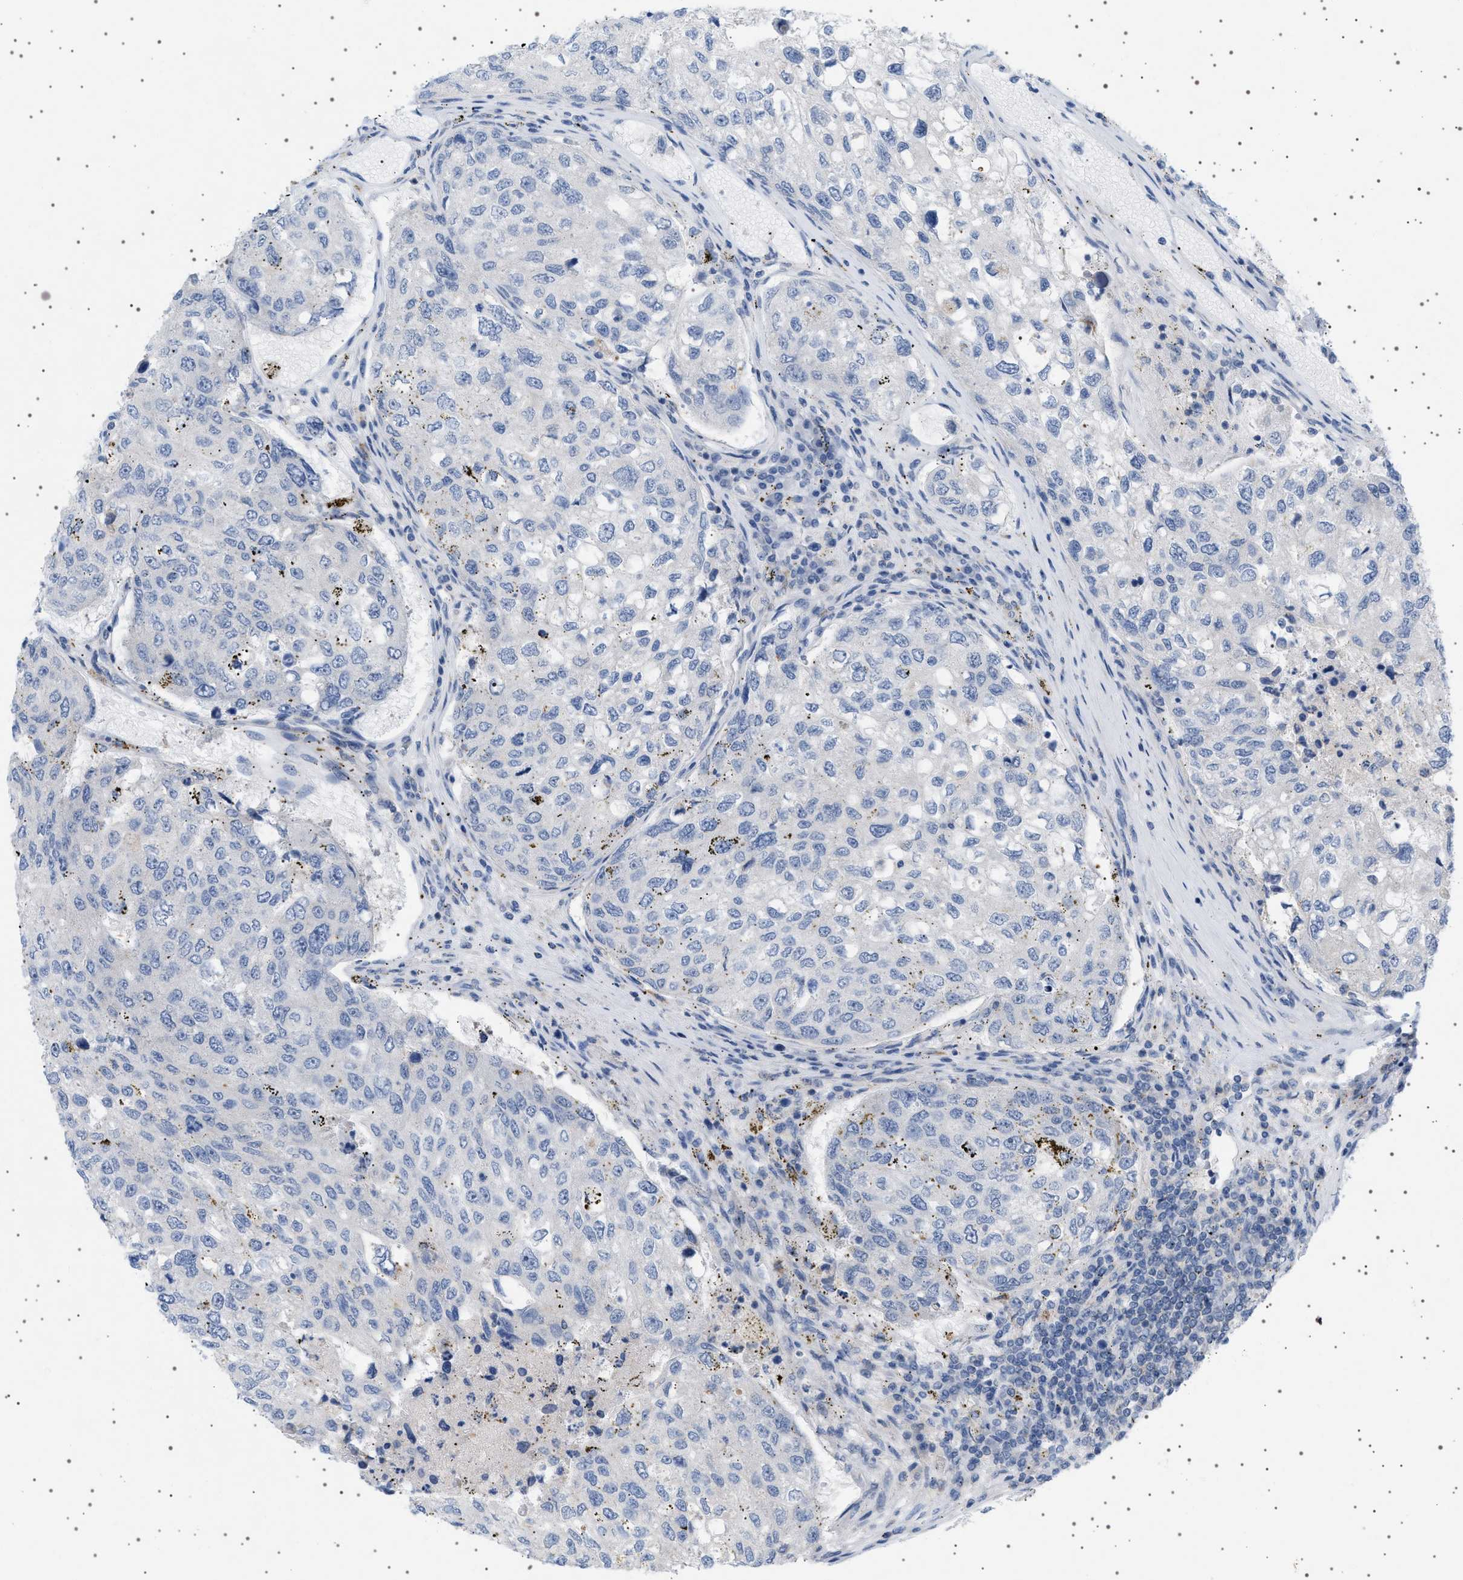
{"staining": {"intensity": "negative", "quantity": "none", "location": "none"}, "tissue": "urothelial cancer", "cell_type": "Tumor cells", "image_type": "cancer", "snomed": [{"axis": "morphology", "description": "Urothelial carcinoma, High grade"}, {"axis": "topography", "description": "Lymph node"}, {"axis": "topography", "description": "Urinary bladder"}], "caption": "Immunohistochemical staining of human high-grade urothelial carcinoma demonstrates no significant positivity in tumor cells.", "gene": "ADCY10", "patient": {"sex": "male", "age": 51}}